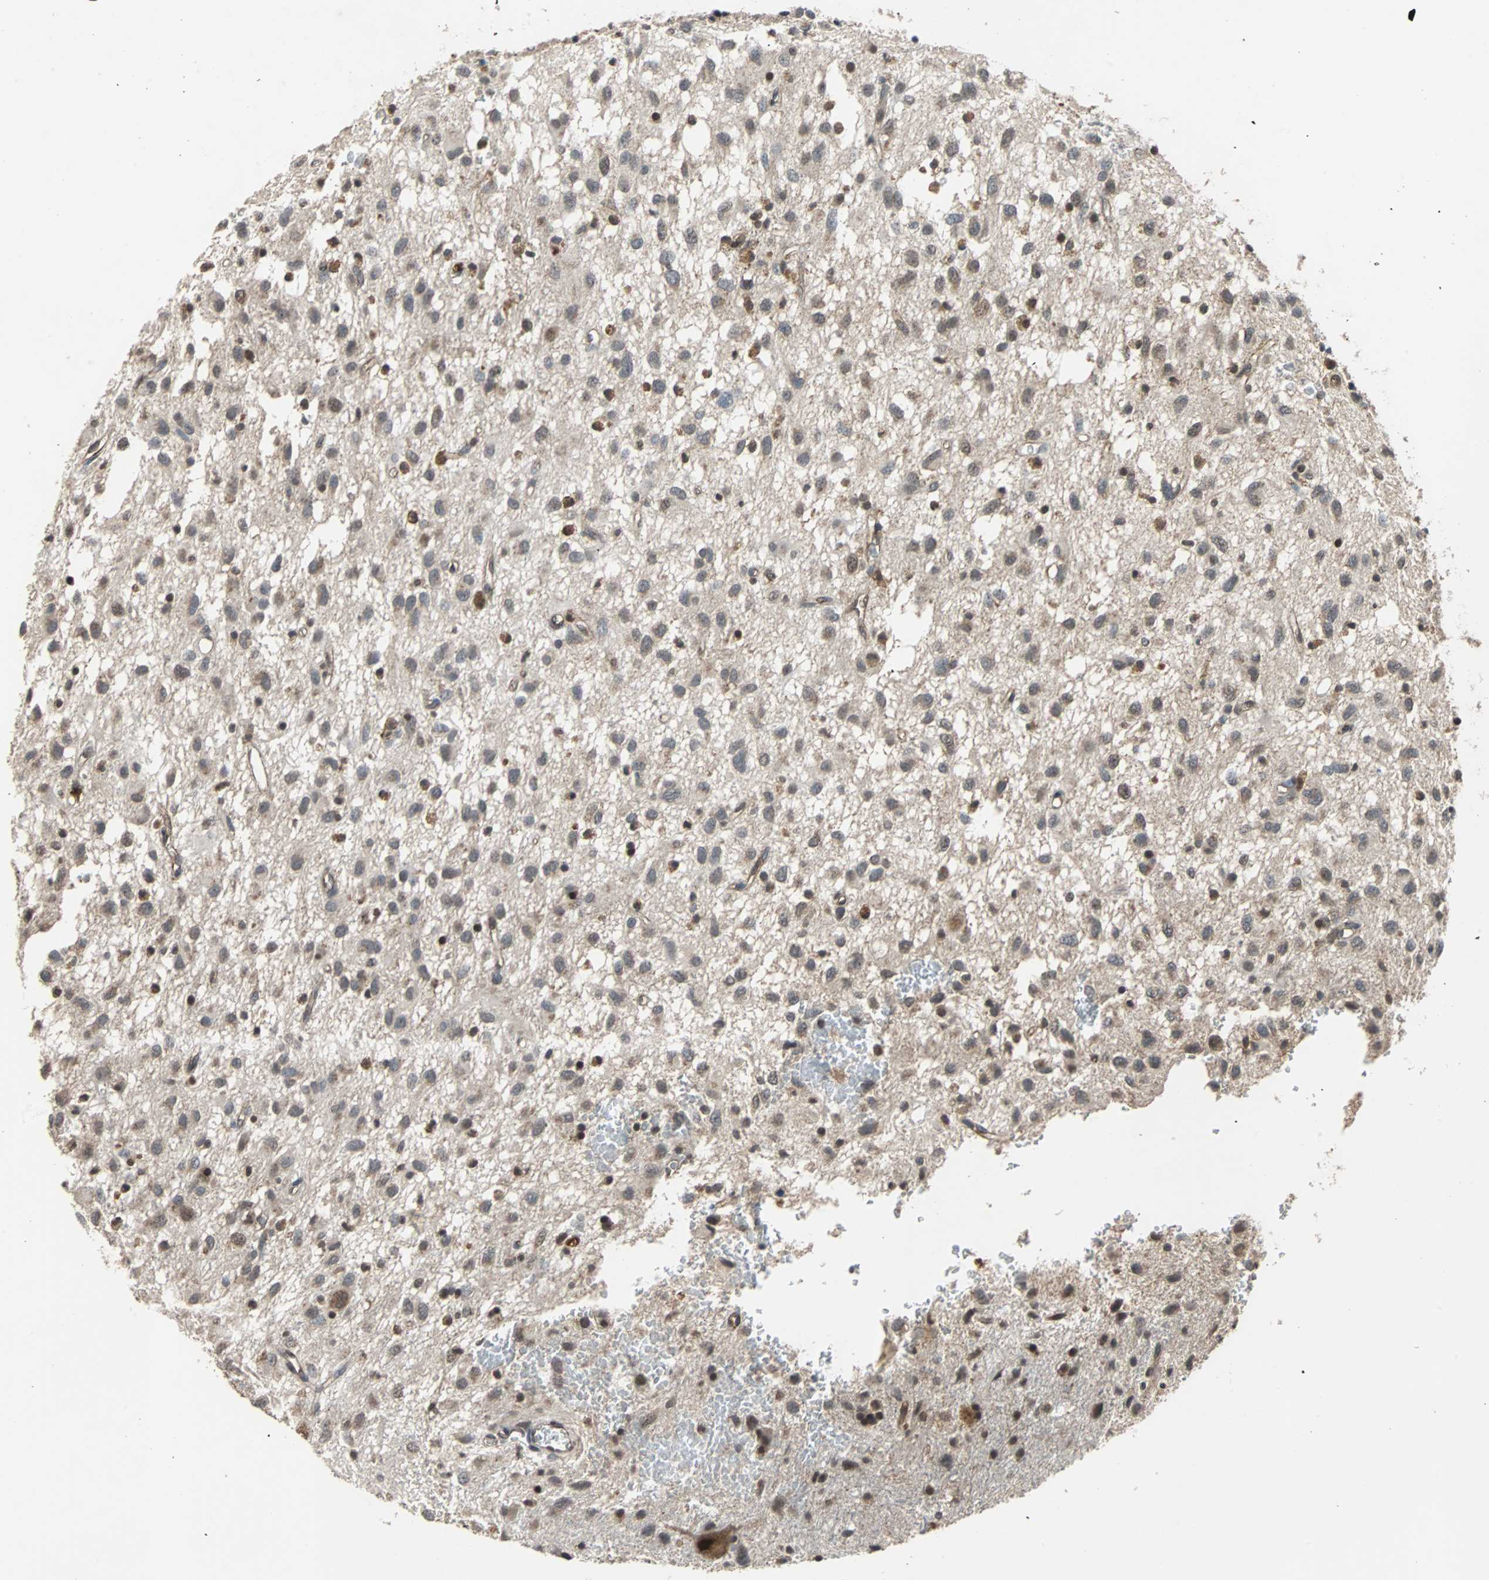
{"staining": {"intensity": "moderate", "quantity": ">75%", "location": "cytoplasmic/membranous"}, "tissue": "glioma", "cell_type": "Tumor cells", "image_type": "cancer", "snomed": [{"axis": "morphology", "description": "Glioma, malignant, Low grade"}, {"axis": "topography", "description": "Brain"}], "caption": "The image shows staining of glioma, revealing moderate cytoplasmic/membranous protein positivity (brown color) within tumor cells. The staining is performed using DAB (3,3'-diaminobenzidine) brown chromogen to label protein expression. The nuclei are counter-stained blue using hematoxylin.", "gene": "LSR", "patient": {"sex": "male", "age": 77}}